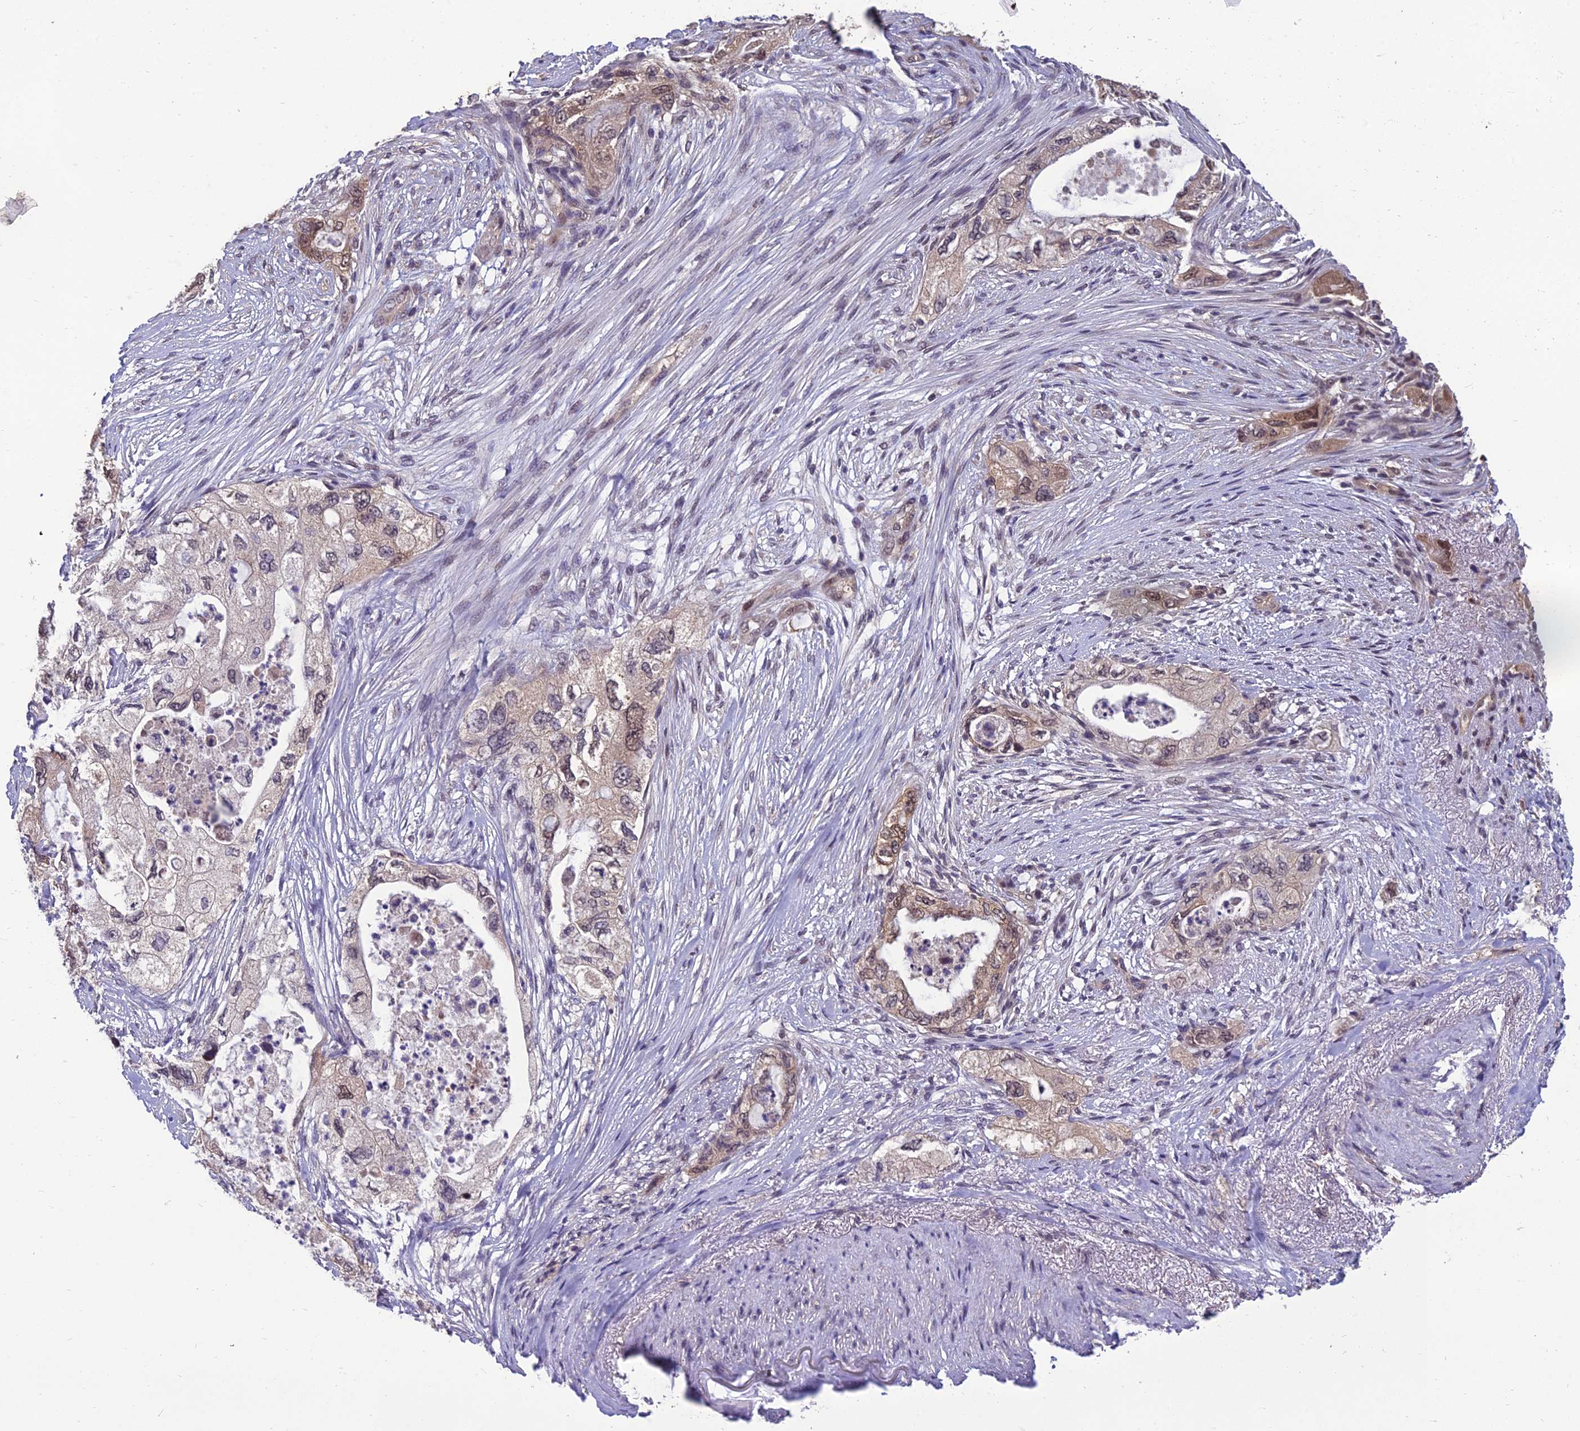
{"staining": {"intensity": "weak", "quantity": "<25%", "location": "cytoplasmic/membranous"}, "tissue": "pancreatic cancer", "cell_type": "Tumor cells", "image_type": "cancer", "snomed": [{"axis": "morphology", "description": "Adenocarcinoma, NOS"}, {"axis": "topography", "description": "Pancreas"}], "caption": "The histopathology image reveals no staining of tumor cells in pancreatic cancer.", "gene": "GRWD1", "patient": {"sex": "female", "age": 73}}